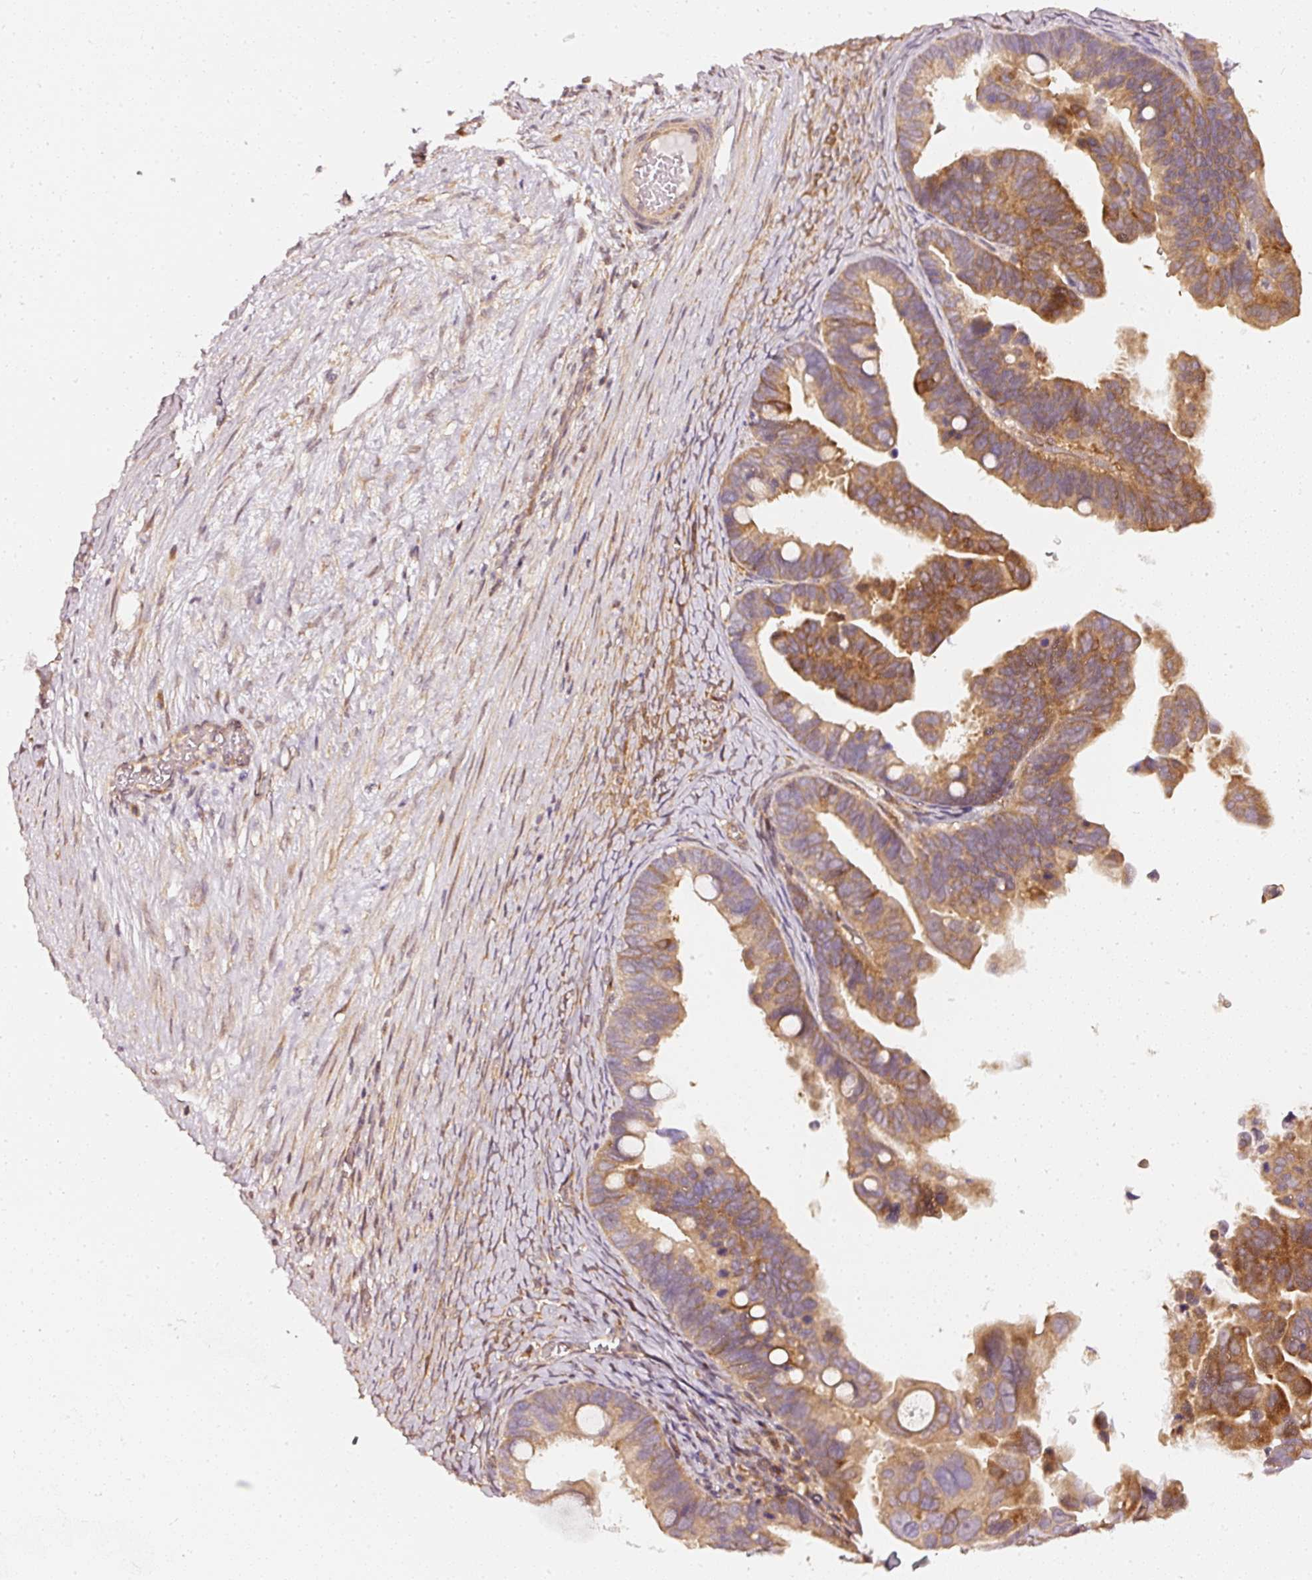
{"staining": {"intensity": "moderate", "quantity": ">75%", "location": "cytoplasmic/membranous"}, "tissue": "ovarian cancer", "cell_type": "Tumor cells", "image_type": "cancer", "snomed": [{"axis": "morphology", "description": "Cystadenocarcinoma, serous, NOS"}, {"axis": "topography", "description": "Ovary"}], "caption": "Protein expression analysis of ovarian serous cystadenocarcinoma shows moderate cytoplasmic/membranous positivity in about >75% of tumor cells.", "gene": "ASMTL", "patient": {"sex": "female", "age": 56}}